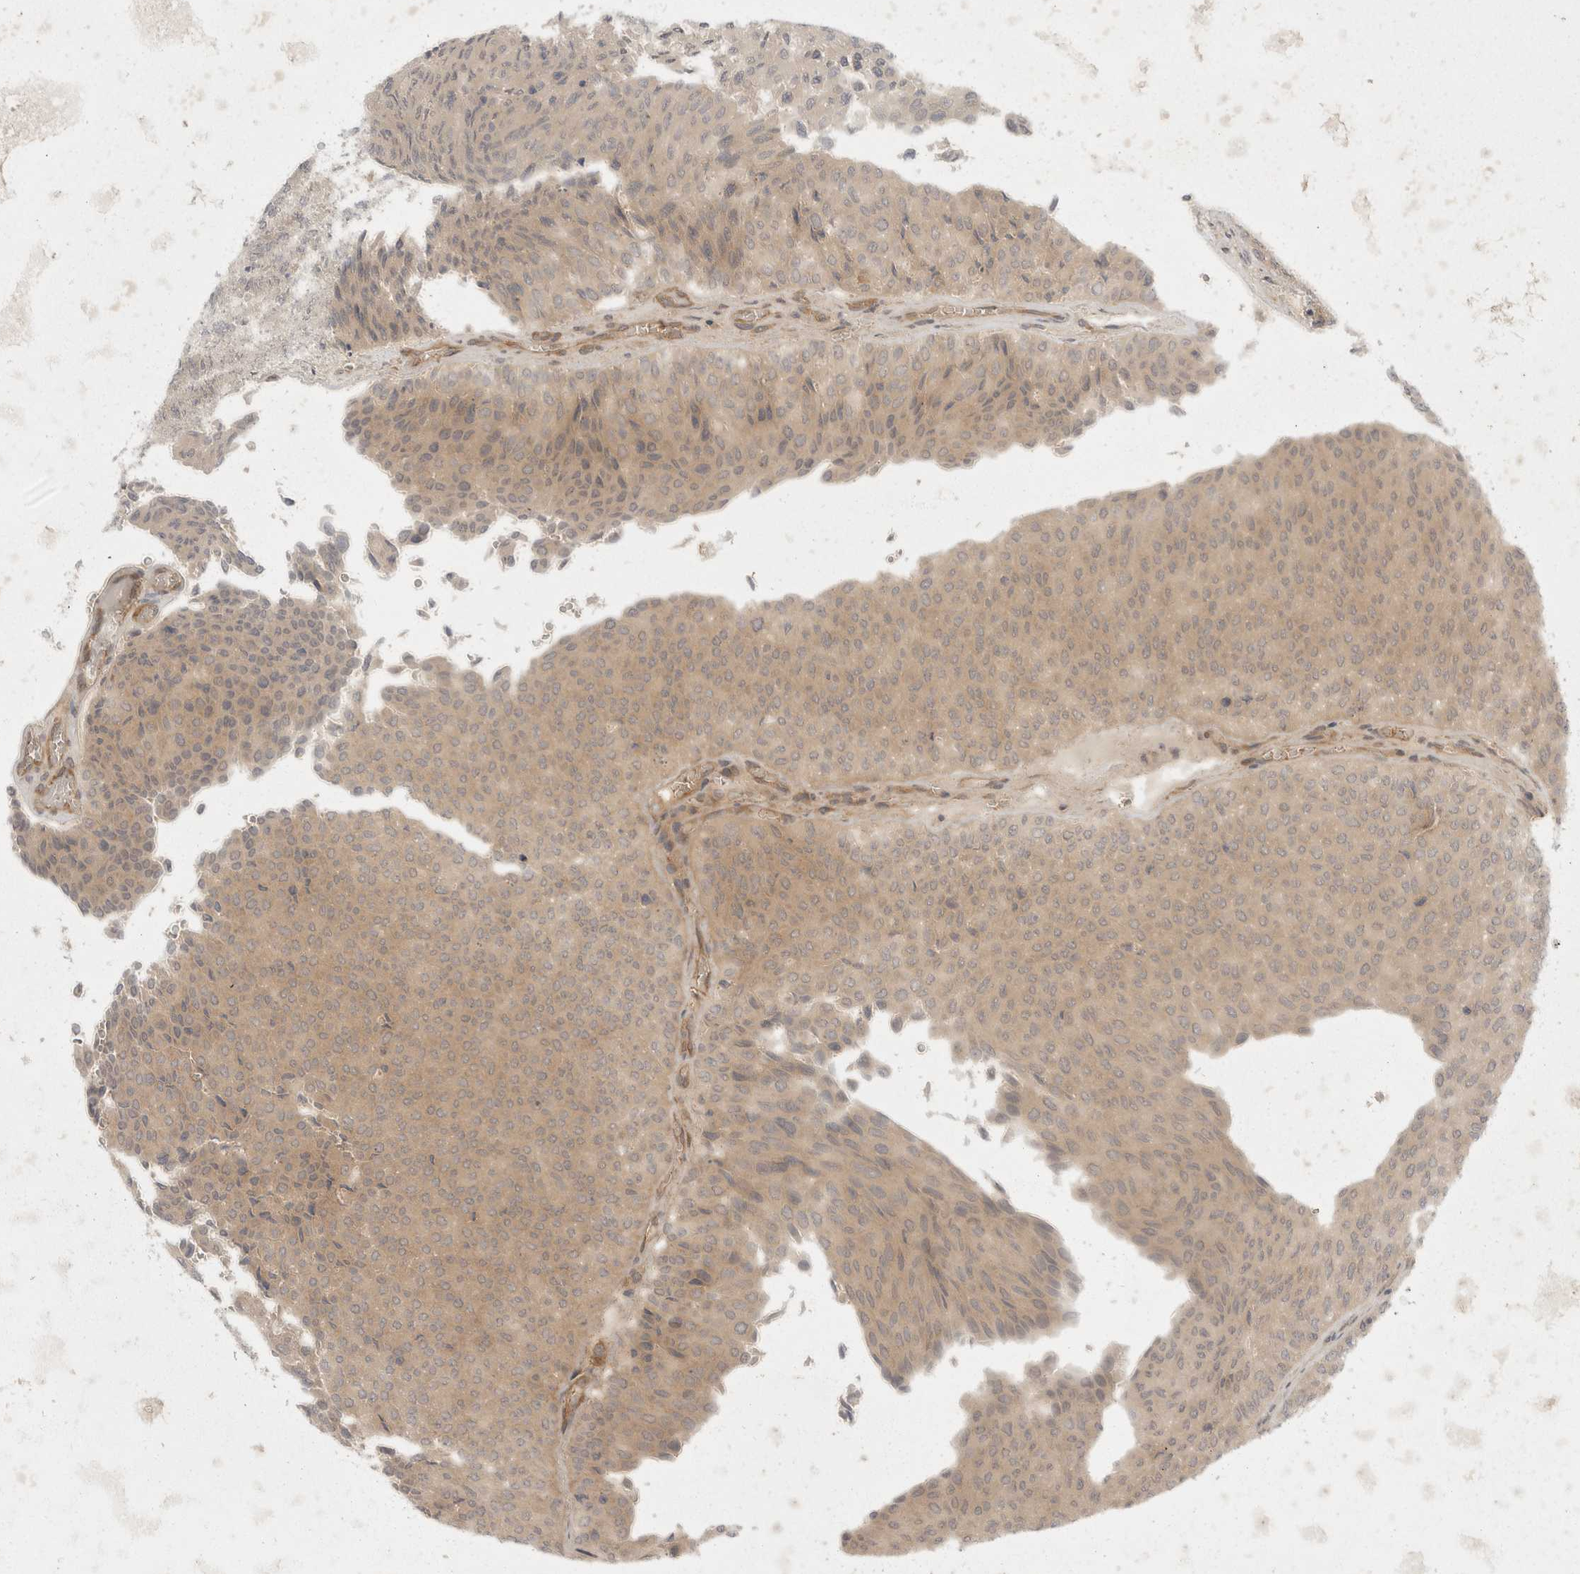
{"staining": {"intensity": "weak", "quantity": "25%-75%", "location": "cytoplasmic/membranous"}, "tissue": "urothelial cancer", "cell_type": "Tumor cells", "image_type": "cancer", "snomed": [{"axis": "morphology", "description": "Urothelial carcinoma, Low grade"}, {"axis": "topography", "description": "Urinary bladder"}], "caption": "Urothelial cancer was stained to show a protein in brown. There is low levels of weak cytoplasmic/membranous expression in about 25%-75% of tumor cells.", "gene": "EIF4G3", "patient": {"sex": "male", "age": 78}}